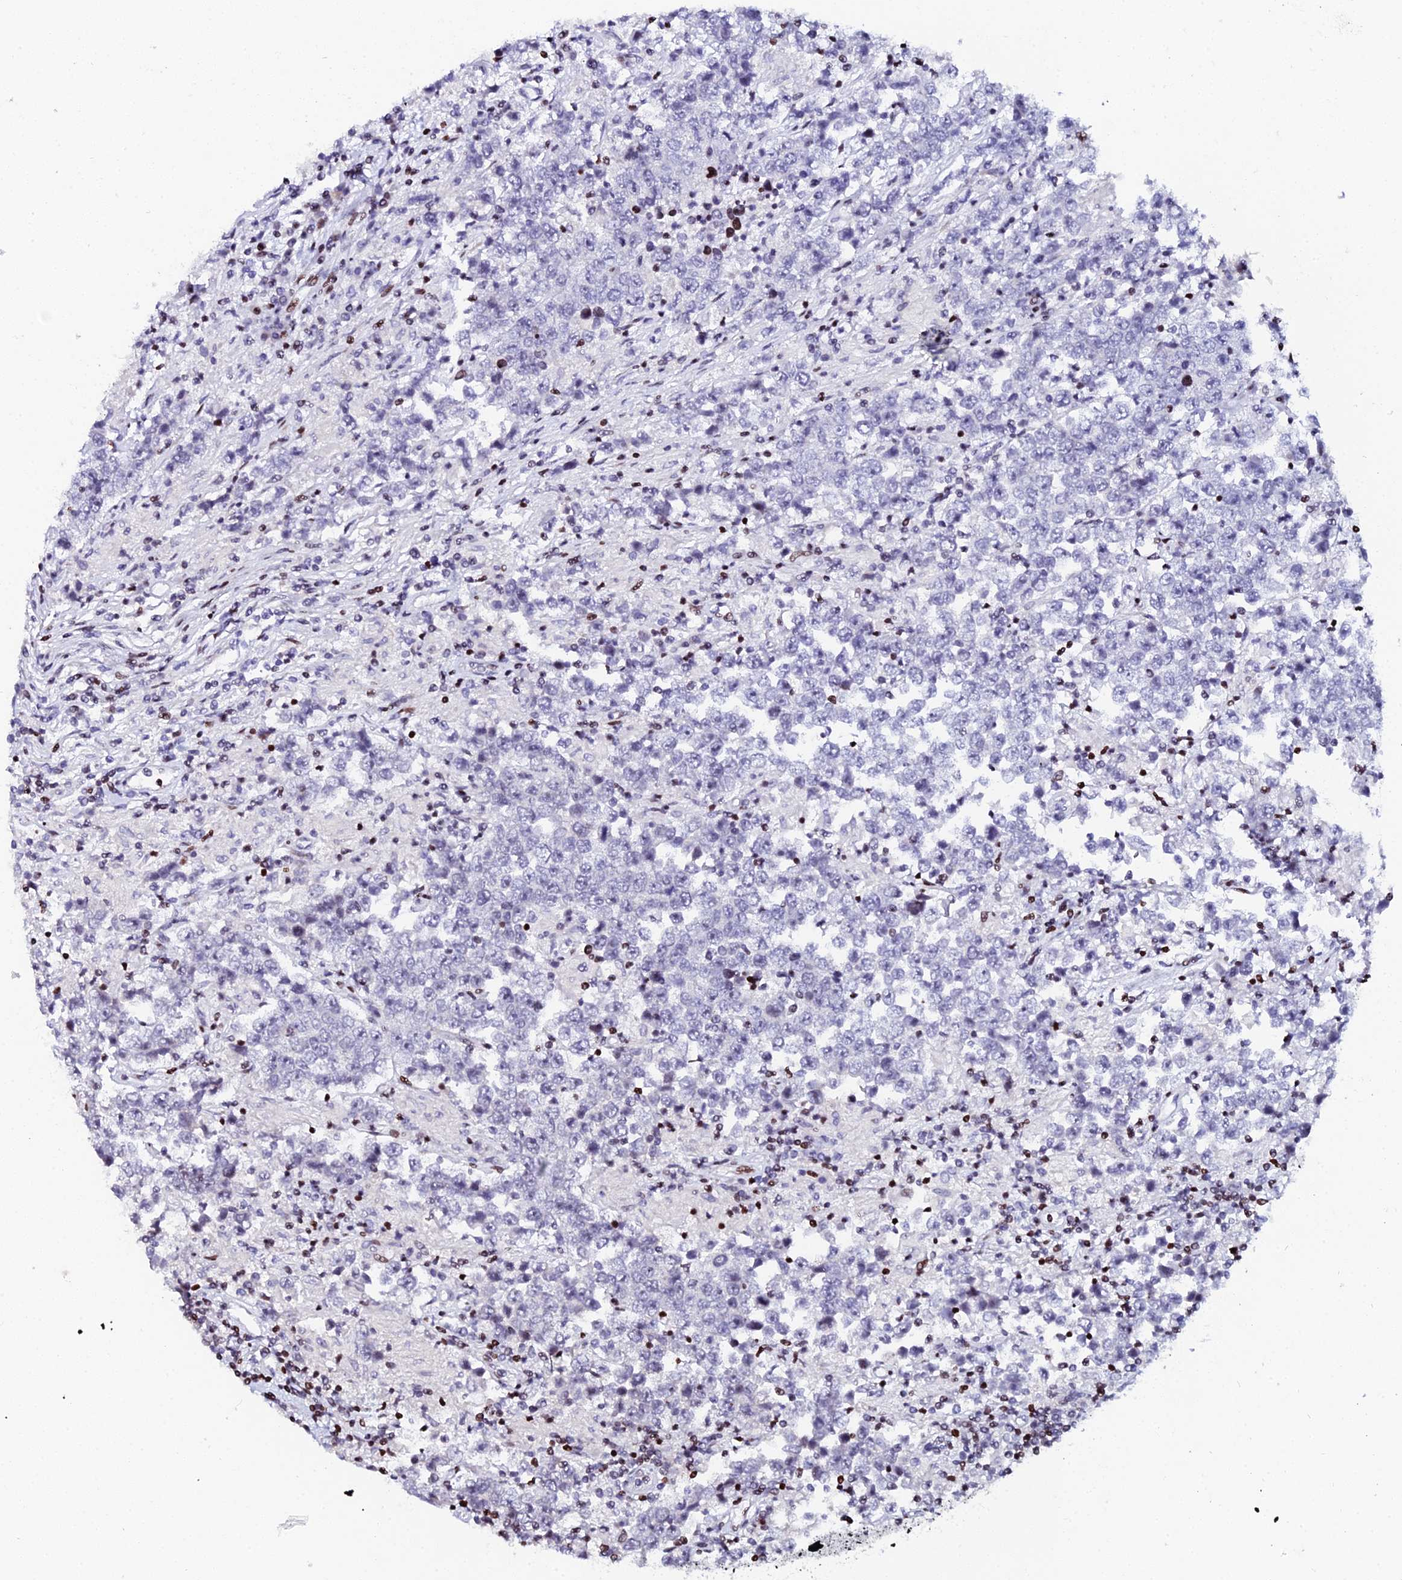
{"staining": {"intensity": "negative", "quantity": "none", "location": "none"}, "tissue": "testis cancer", "cell_type": "Tumor cells", "image_type": "cancer", "snomed": [{"axis": "morphology", "description": "Normal tissue, NOS"}, {"axis": "morphology", "description": "Urothelial carcinoma, High grade"}, {"axis": "morphology", "description": "Seminoma, NOS"}, {"axis": "morphology", "description": "Carcinoma, Embryonal, NOS"}, {"axis": "topography", "description": "Urinary bladder"}, {"axis": "topography", "description": "Testis"}], "caption": "A histopathology image of testis cancer stained for a protein exhibits no brown staining in tumor cells. (DAB (3,3'-diaminobenzidine) immunohistochemistry, high magnification).", "gene": "MYNN", "patient": {"sex": "male", "age": 41}}